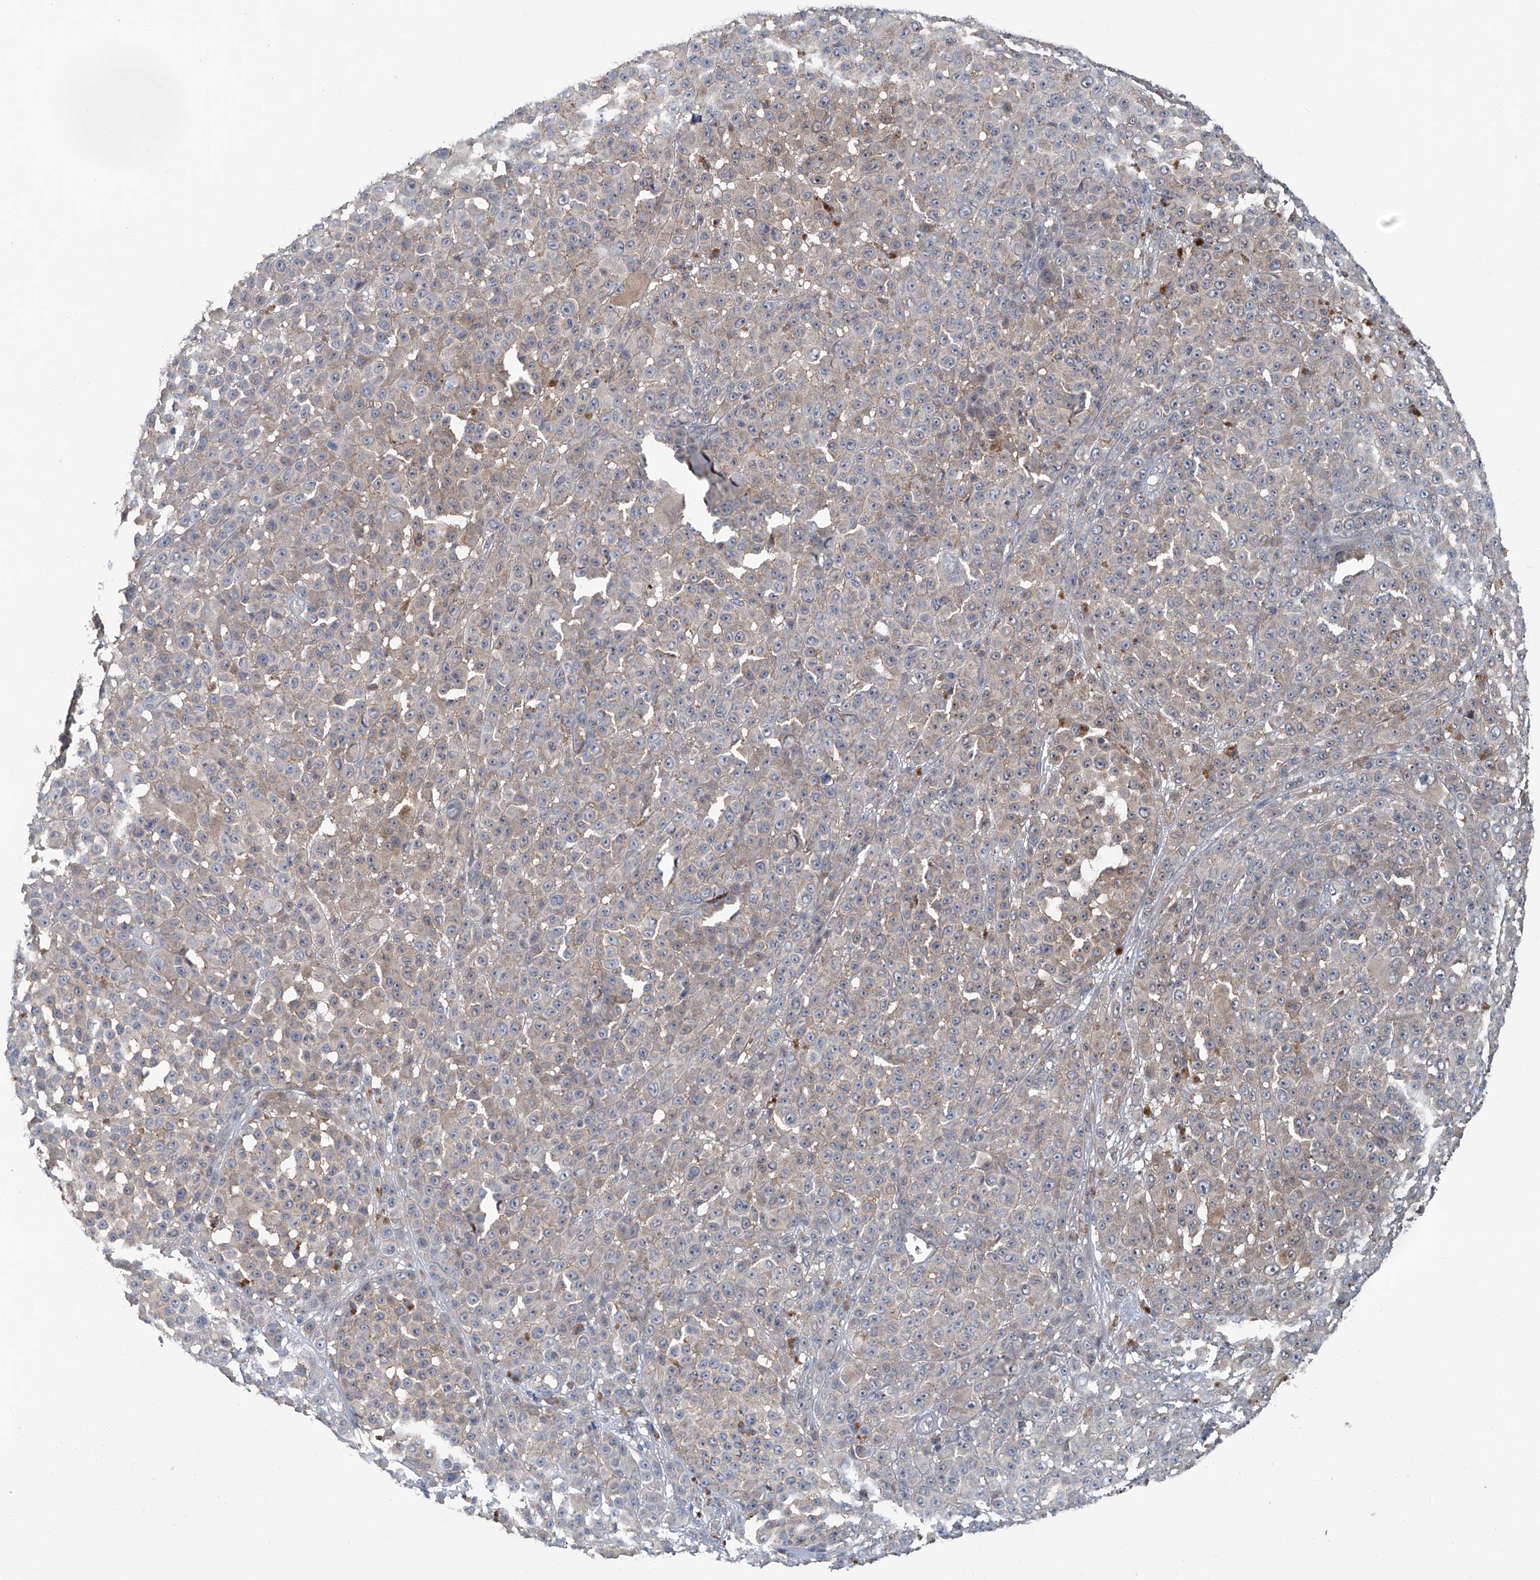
{"staining": {"intensity": "weak", "quantity": "25%-75%", "location": "cytoplasmic/membranous"}, "tissue": "melanoma", "cell_type": "Tumor cells", "image_type": "cancer", "snomed": [{"axis": "morphology", "description": "Malignant melanoma, NOS"}, {"axis": "topography", "description": "Skin"}], "caption": "DAB (3,3'-diaminobenzidine) immunohistochemical staining of human melanoma shows weak cytoplasmic/membranous protein positivity in about 25%-75% of tumor cells.", "gene": "ANKRD34A", "patient": {"sex": "female", "age": 94}}